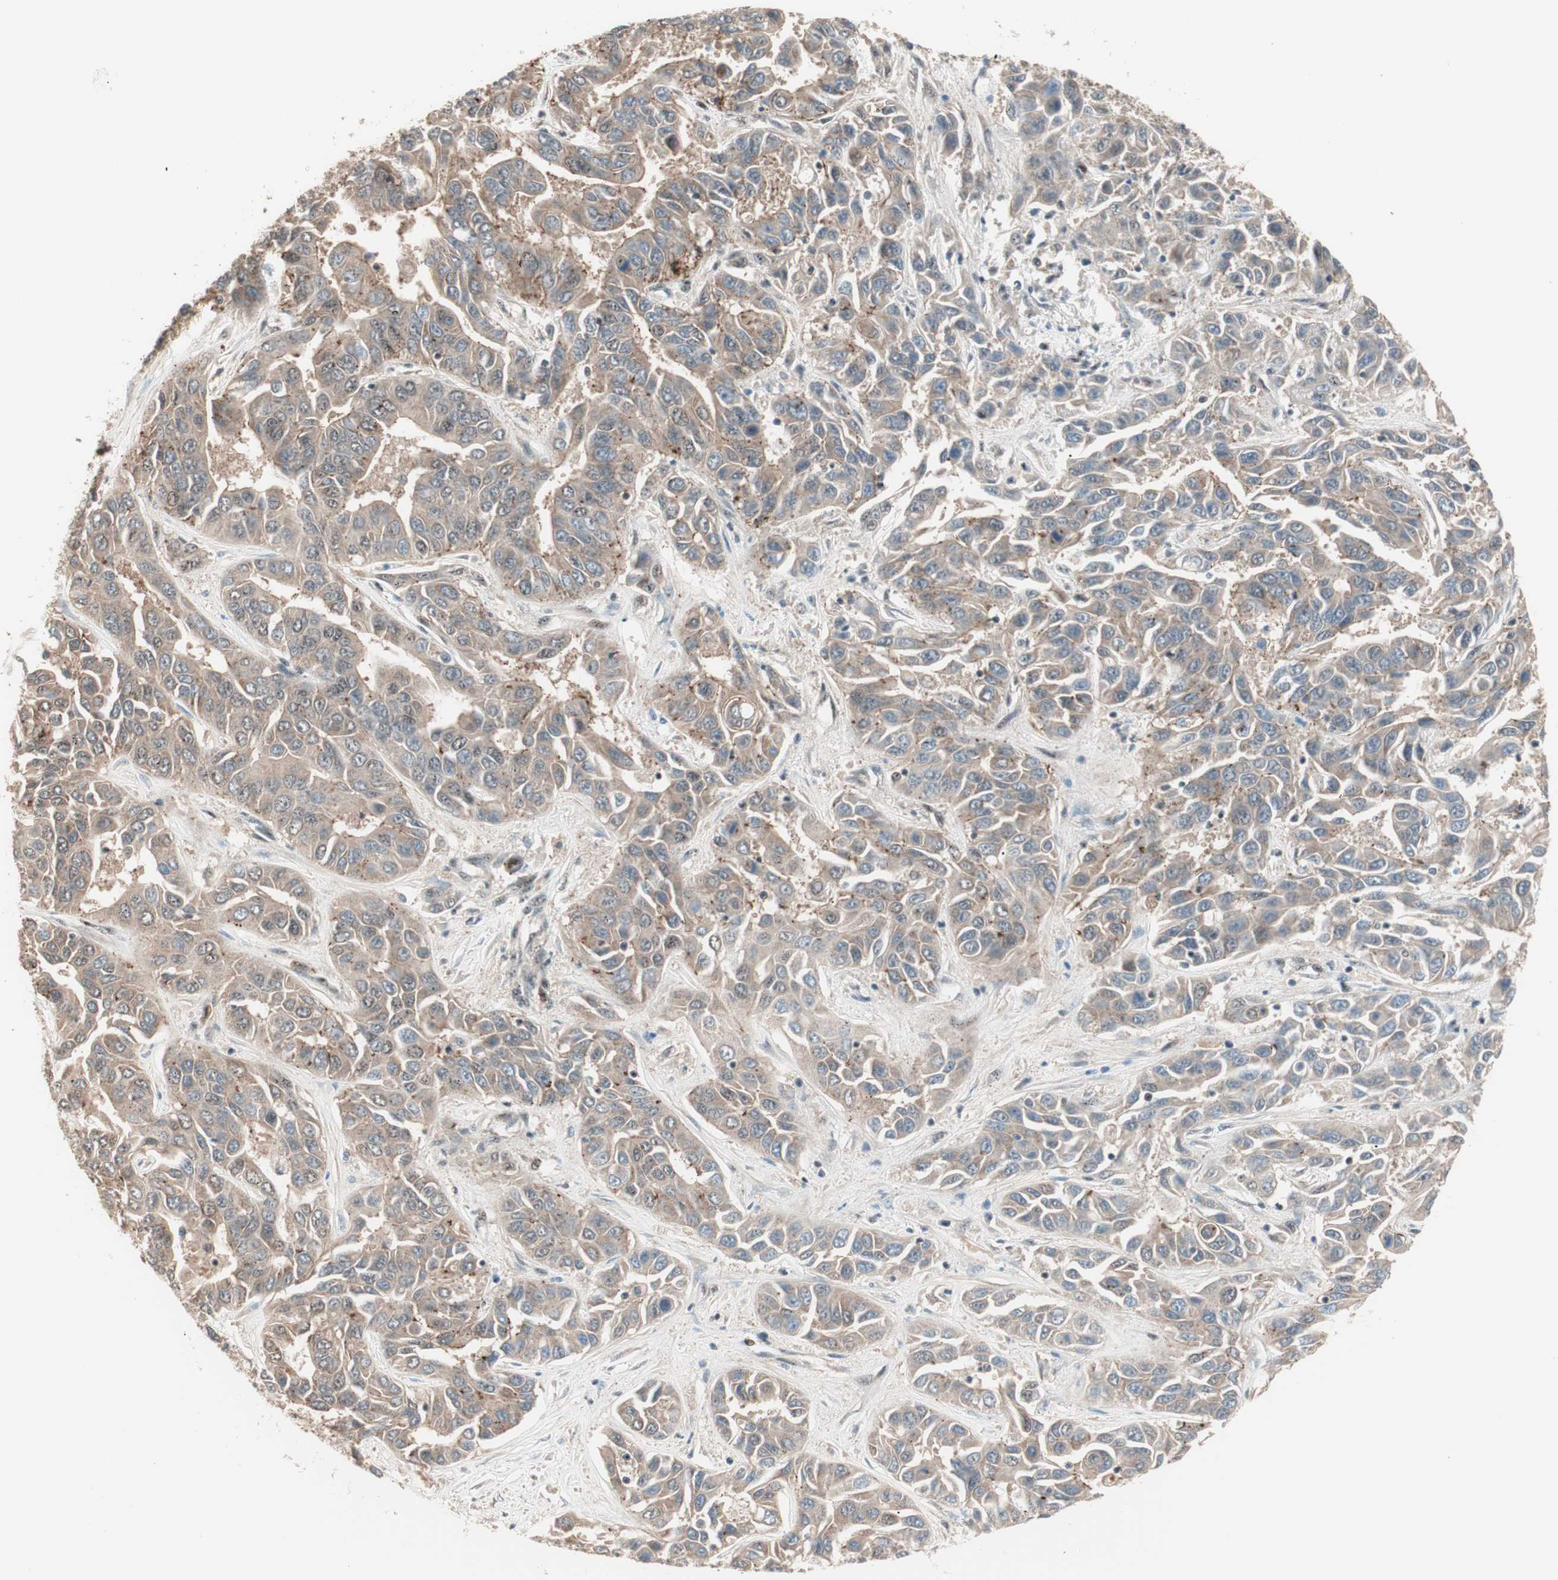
{"staining": {"intensity": "moderate", "quantity": ">75%", "location": "cytoplasmic/membranous"}, "tissue": "liver cancer", "cell_type": "Tumor cells", "image_type": "cancer", "snomed": [{"axis": "morphology", "description": "Cholangiocarcinoma"}, {"axis": "topography", "description": "Liver"}], "caption": "This histopathology image shows liver cancer stained with immunohistochemistry to label a protein in brown. The cytoplasmic/membranous of tumor cells show moderate positivity for the protein. Nuclei are counter-stained blue.", "gene": "NR5A2", "patient": {"sex": "female", "age": 52}}